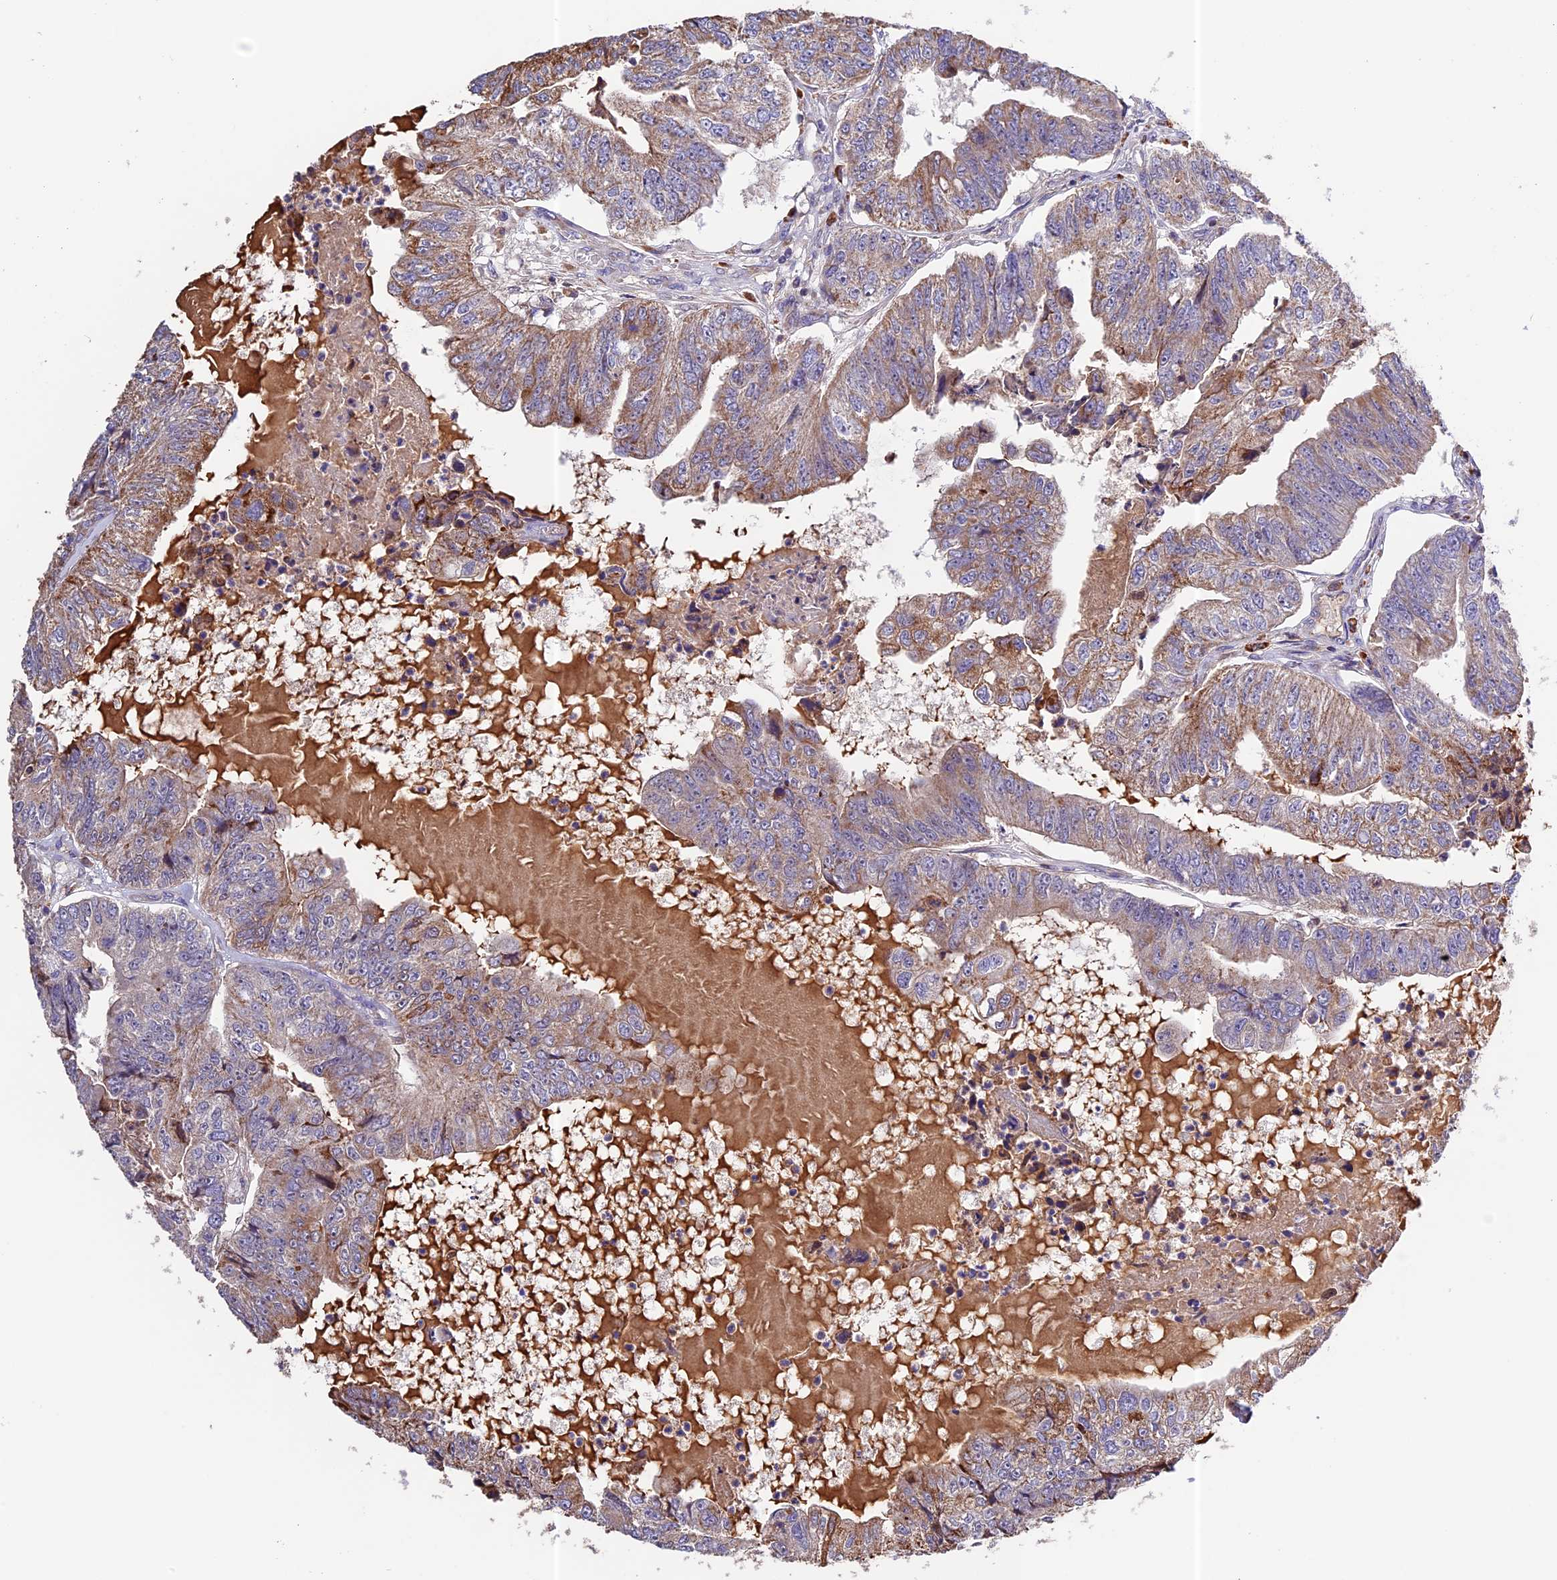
{"staining": {"intensity": "moderate", "quantity": "25%-75%", "location": "cytoplasmic/membranous"}, "tissue": "colorectal cancer", "cell_type": "Tumor cells", "image_type": "cancer", "snomed": [{"axis": "morphology", "description": "Adenocarcinoma, NOS"}, {"axis": "topography", "description": "Colon"}], "caption": "Immunohistochemistry image of human colorectal cancer (adenocarcinoma) stained for a protein (brown), which reveals medium levels of moderate cytoplasmic/membranous expression in approximately 25%-75% of tumor cells.", "gene": "METTL22", "patient": {"sex": "female", "age": 67}}